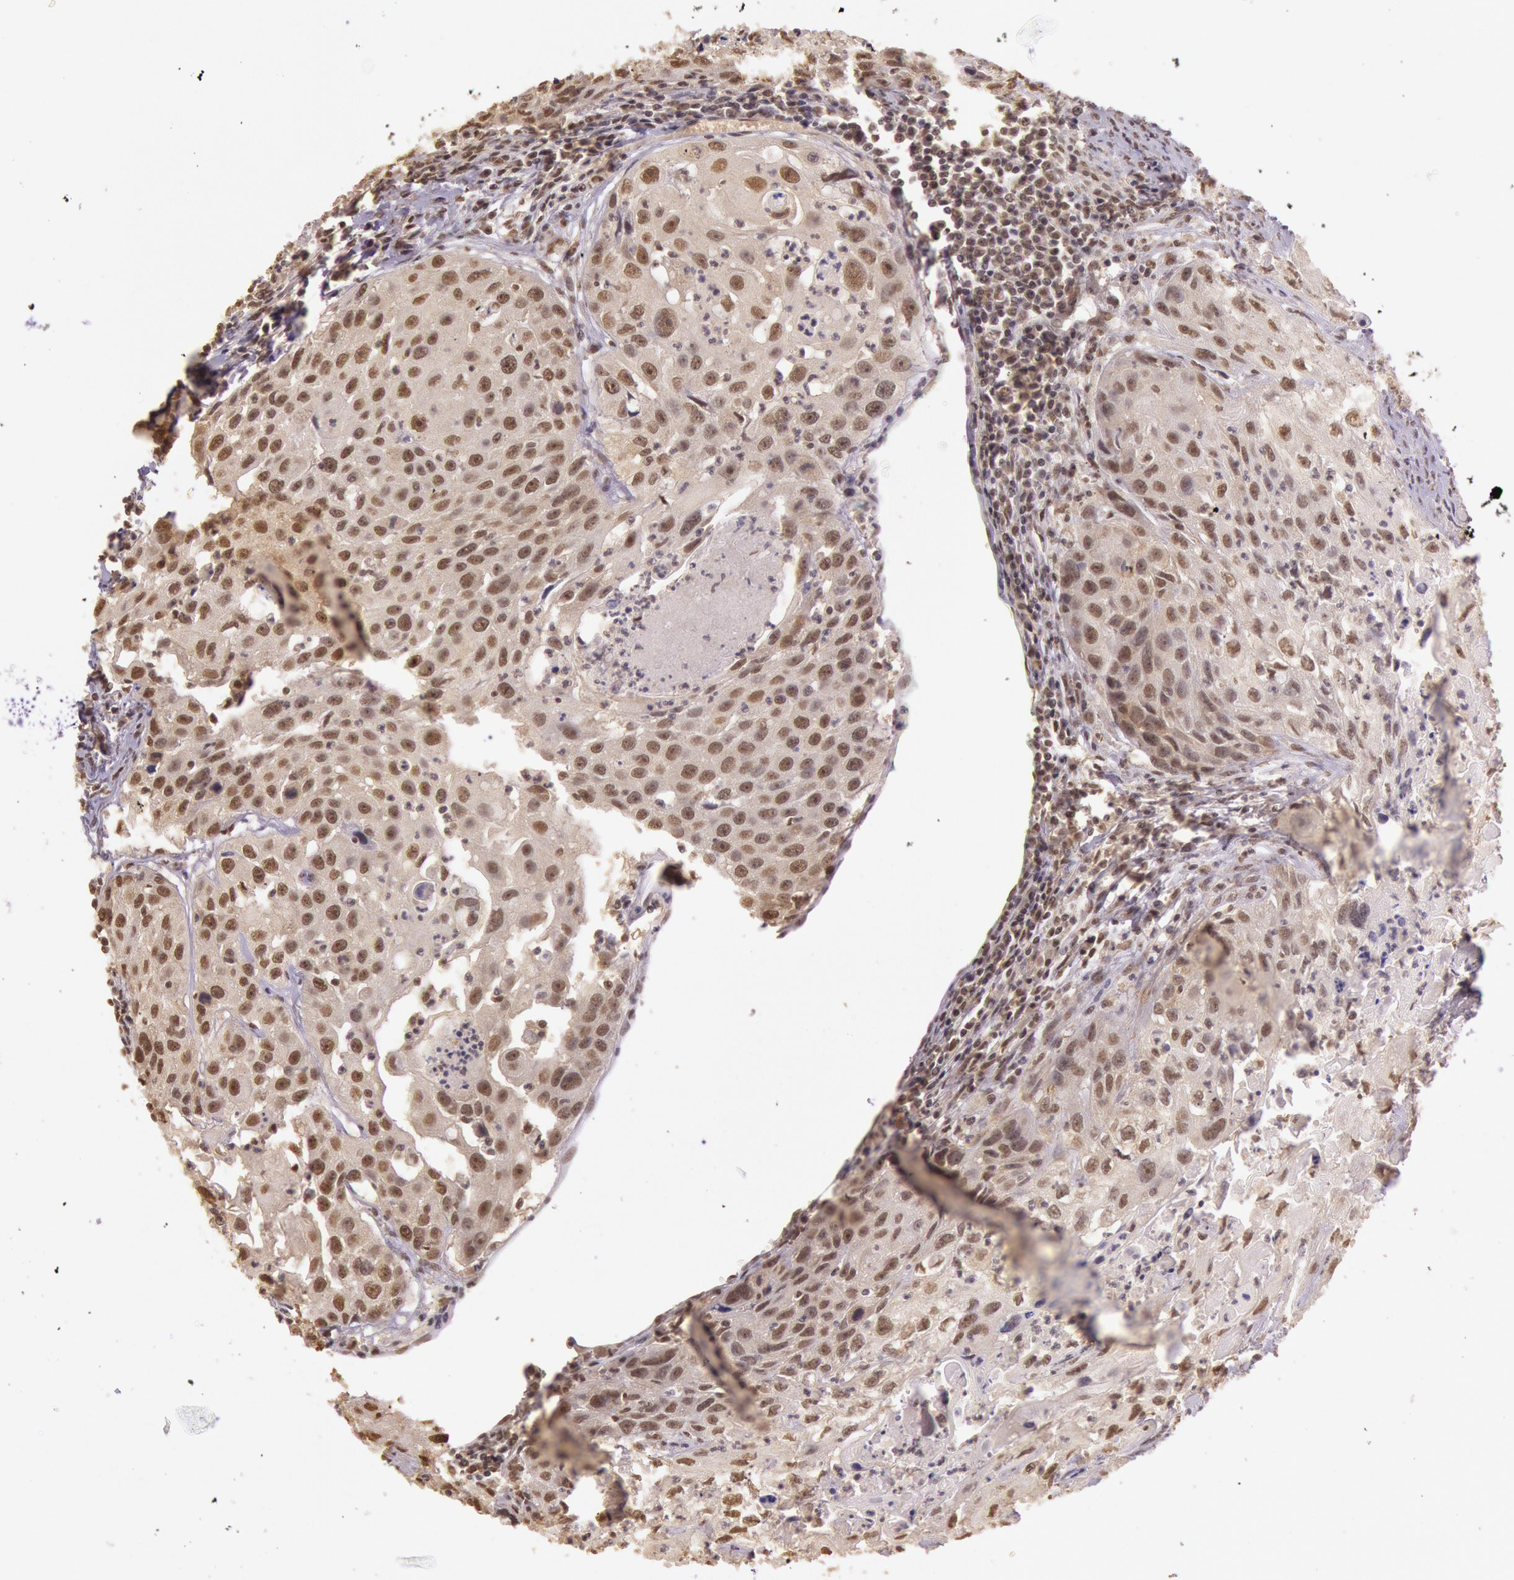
{"staining": {"intensity": "moderate", "quantity": "25%-75%", "location": "cytoplasmic/membranous,nuclear"}, "tissue": "head and neck cancer", "cell_type": "Tumor cells", "image_type": "cancer", "snomed": [{"axis": "morphology", "description": "Squamous cell carcinoma, NOS"}, {"axis": "topography", "description": "Head-Neck"}], "caption": "An image of head and neck cancer (squamous cell carcinoma) stained for a protein shows moderate cytoplasmic/membranous and nuclear brown staining in tumor cells.", "gene": "RTL10", "patient": {"sex": "male", "age": 64}}